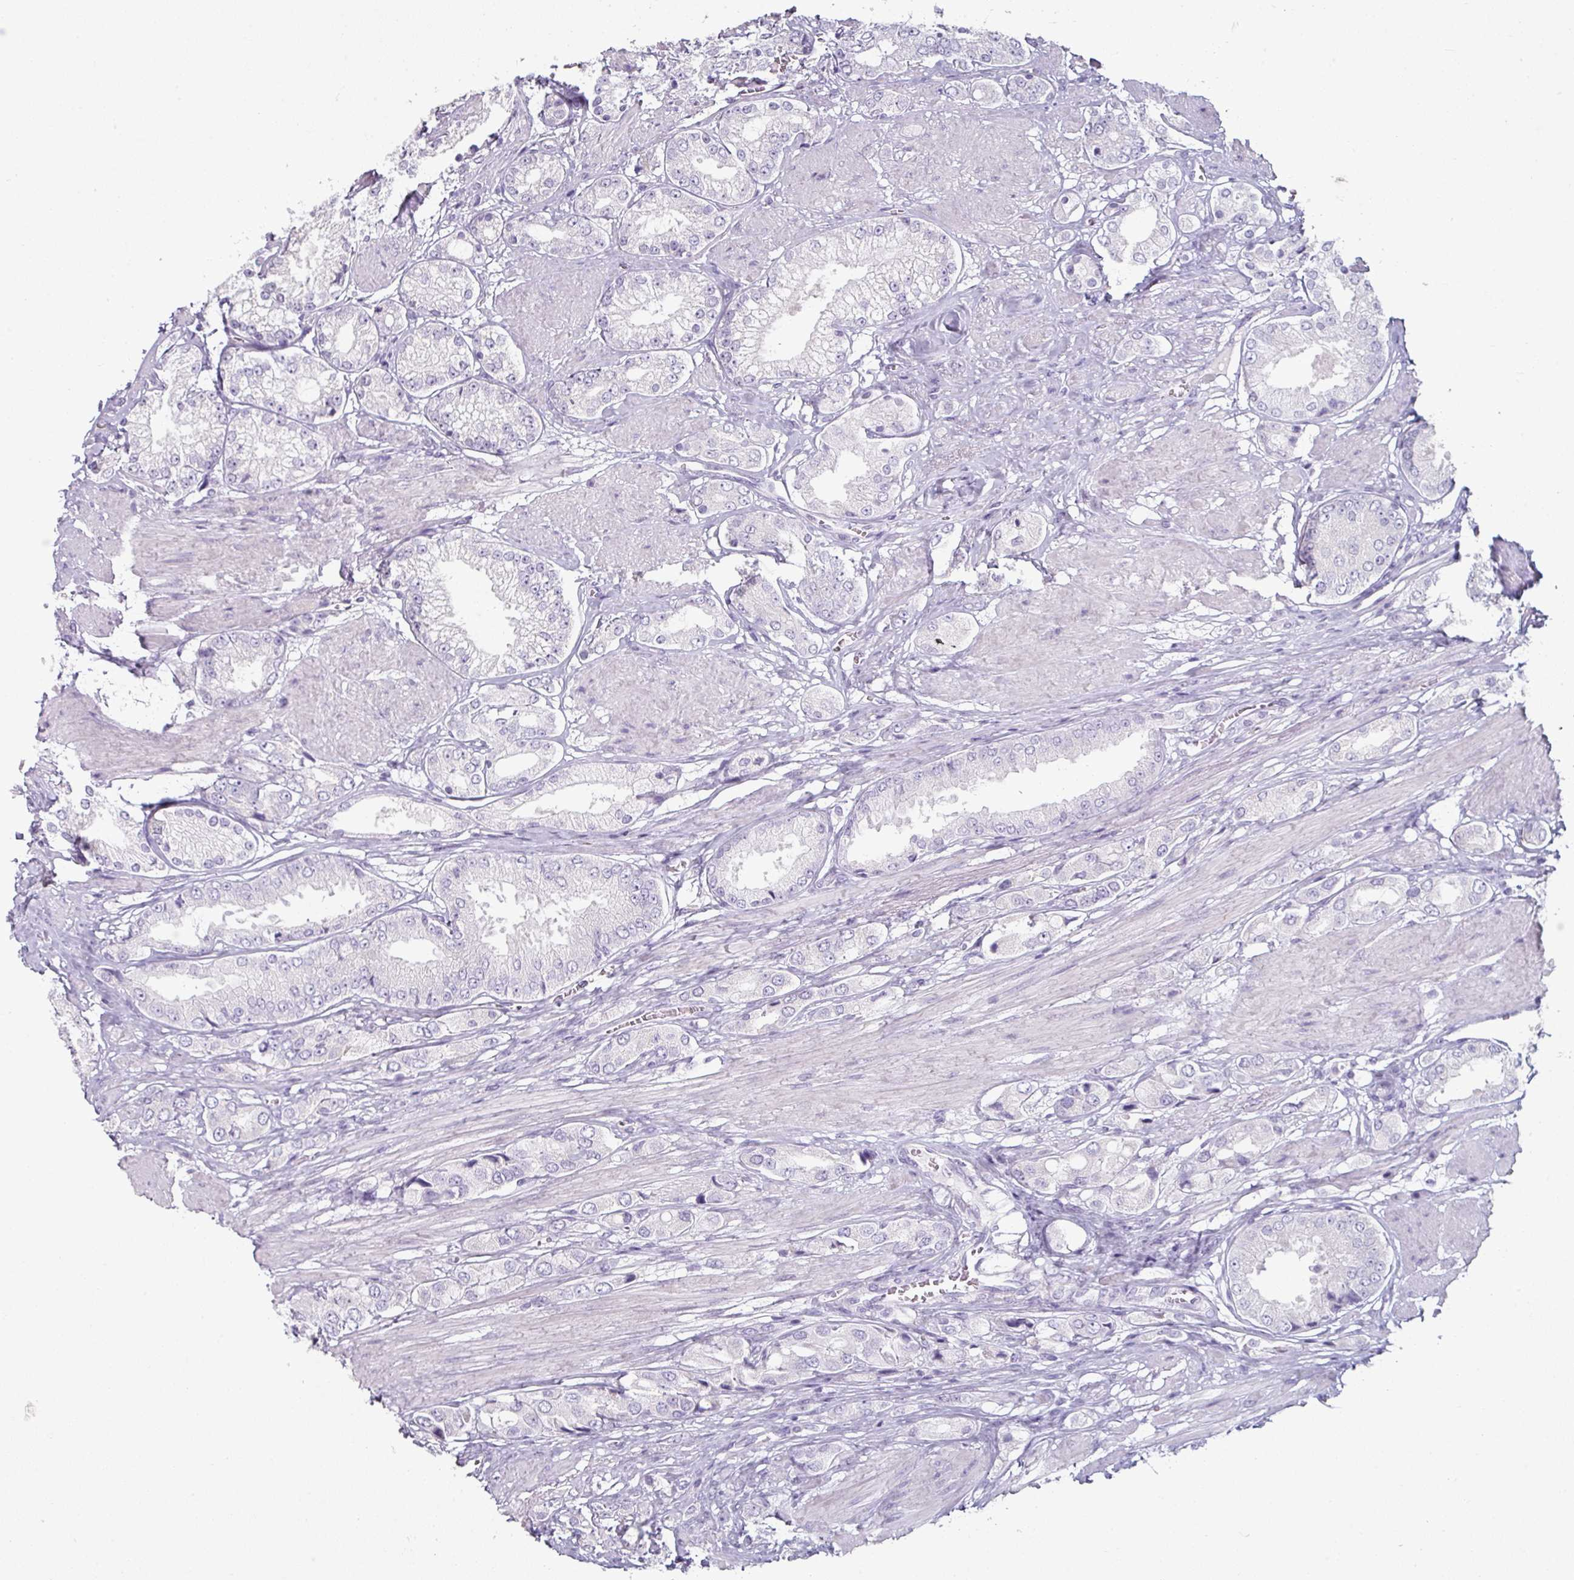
{"staining": {"intensity": "negative", "quantity": "none", "location": "none"}, "tissue": "prostate cancer", "cell_type": "Tumor cells", "image_type": "cancer", "snomed": [{"axis": "morphology", "description": "Adenocarcinoma, High grade"}, {"axis": "topography", "description": "Prostate and seminal vesicle, NOS"}], "caption": "DAB immunohistochemical staining of prostate high-grade adenocarcinoma demonstrates no significant positivity in tumor cells. (DAB immunohistochemistry (IHC), high magnification).", "gene": "C19orf33", "patient": {"sex": "male", "age": 64}}